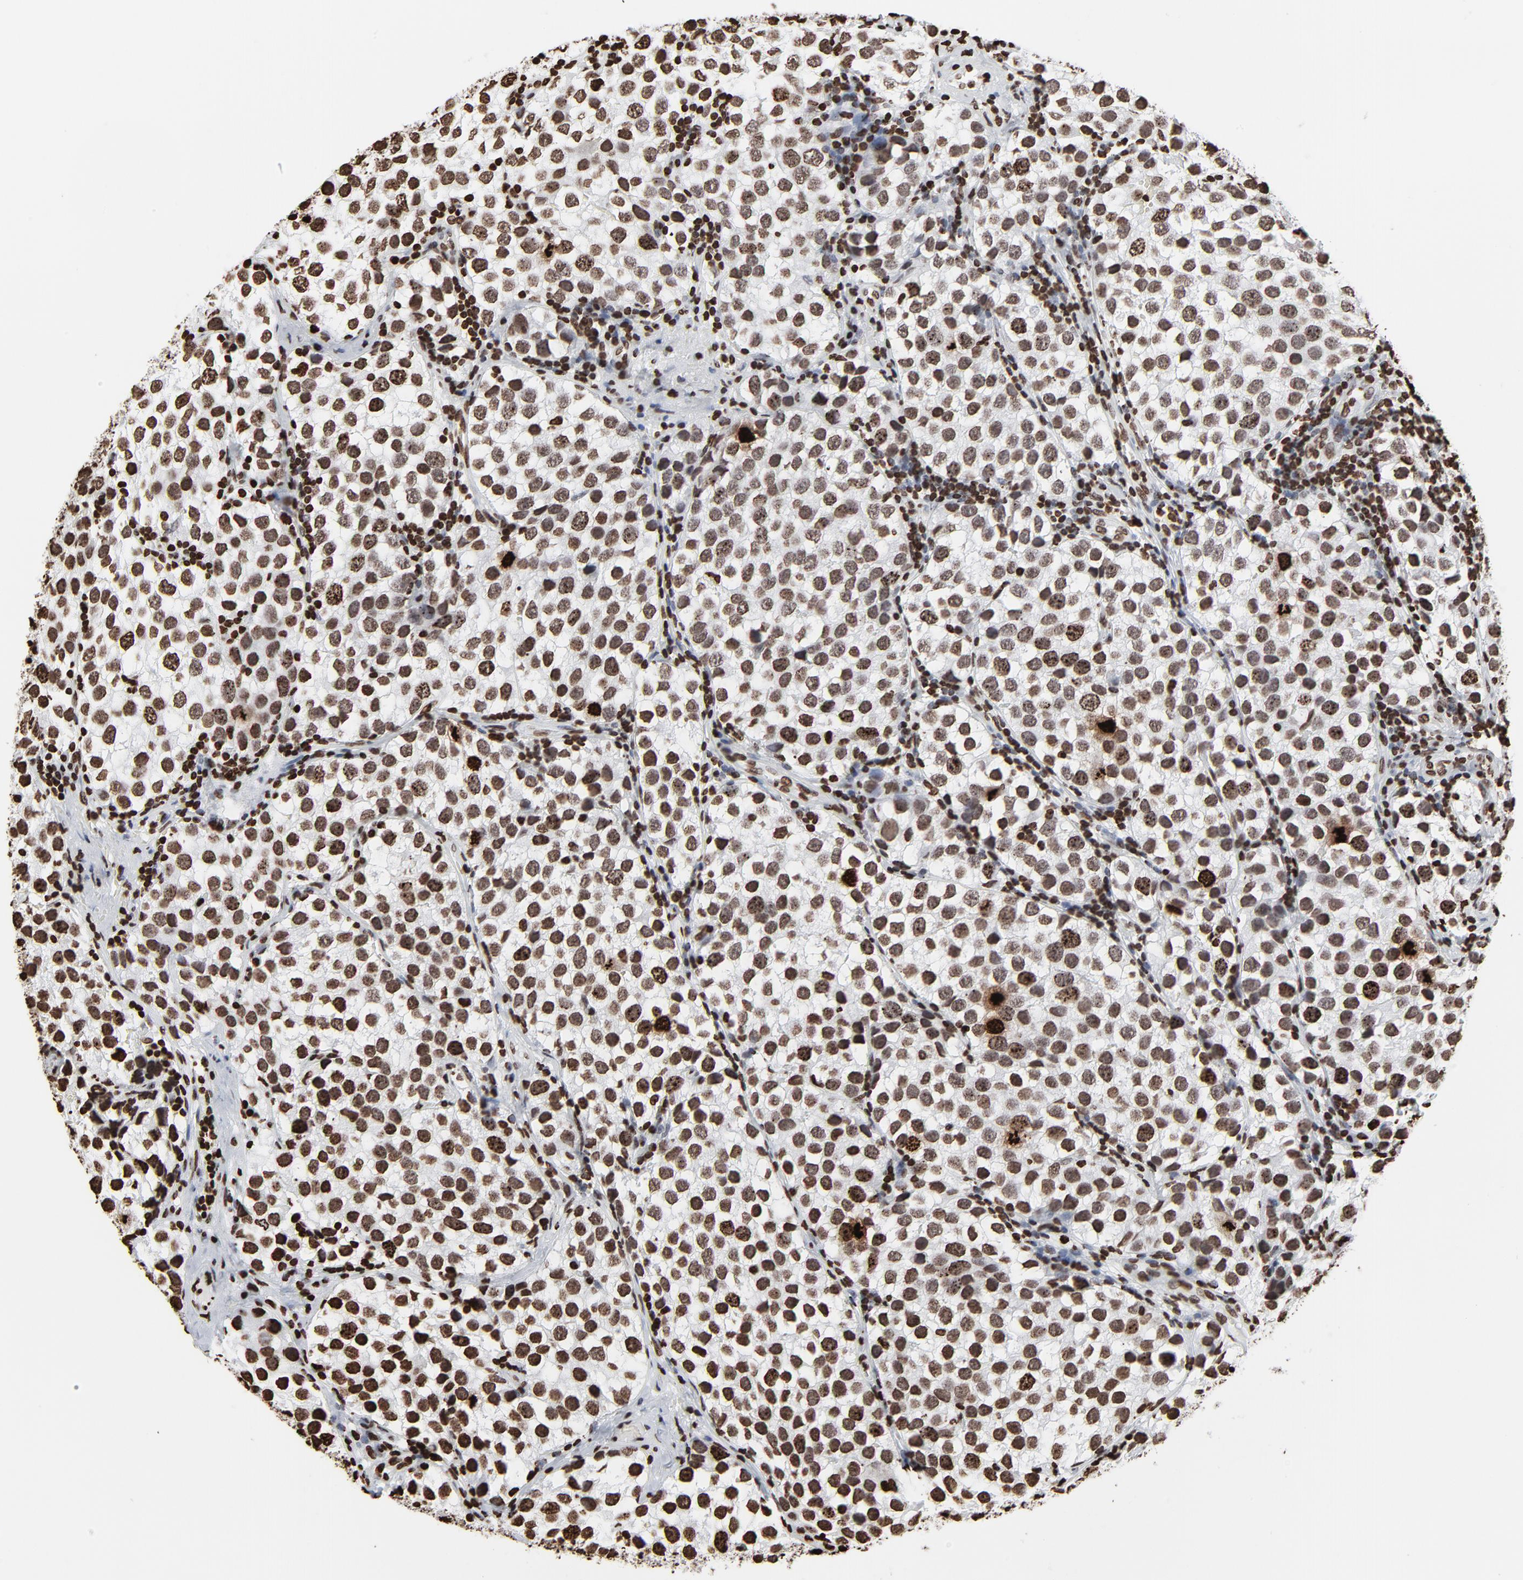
{"staining": {"intensity": "strong", "quantity": ">75%", "location": "nuclear"}, "tissue": "testis cancer", "cell_type": "Tumor cells", "image_type": "cancer", "snomed": [{"axis": "morphology", "description": "Seminoma, NOS"}, {"axis": "topography", "description": "Testis"}], "caption": "Immunohistochemical staining of seminoma (testis) reveals strong nuclear protein positivity in approximately >75% of tumor cells.", "gene": "H3-4", "patient": {"sex": "male", "age": 39}}